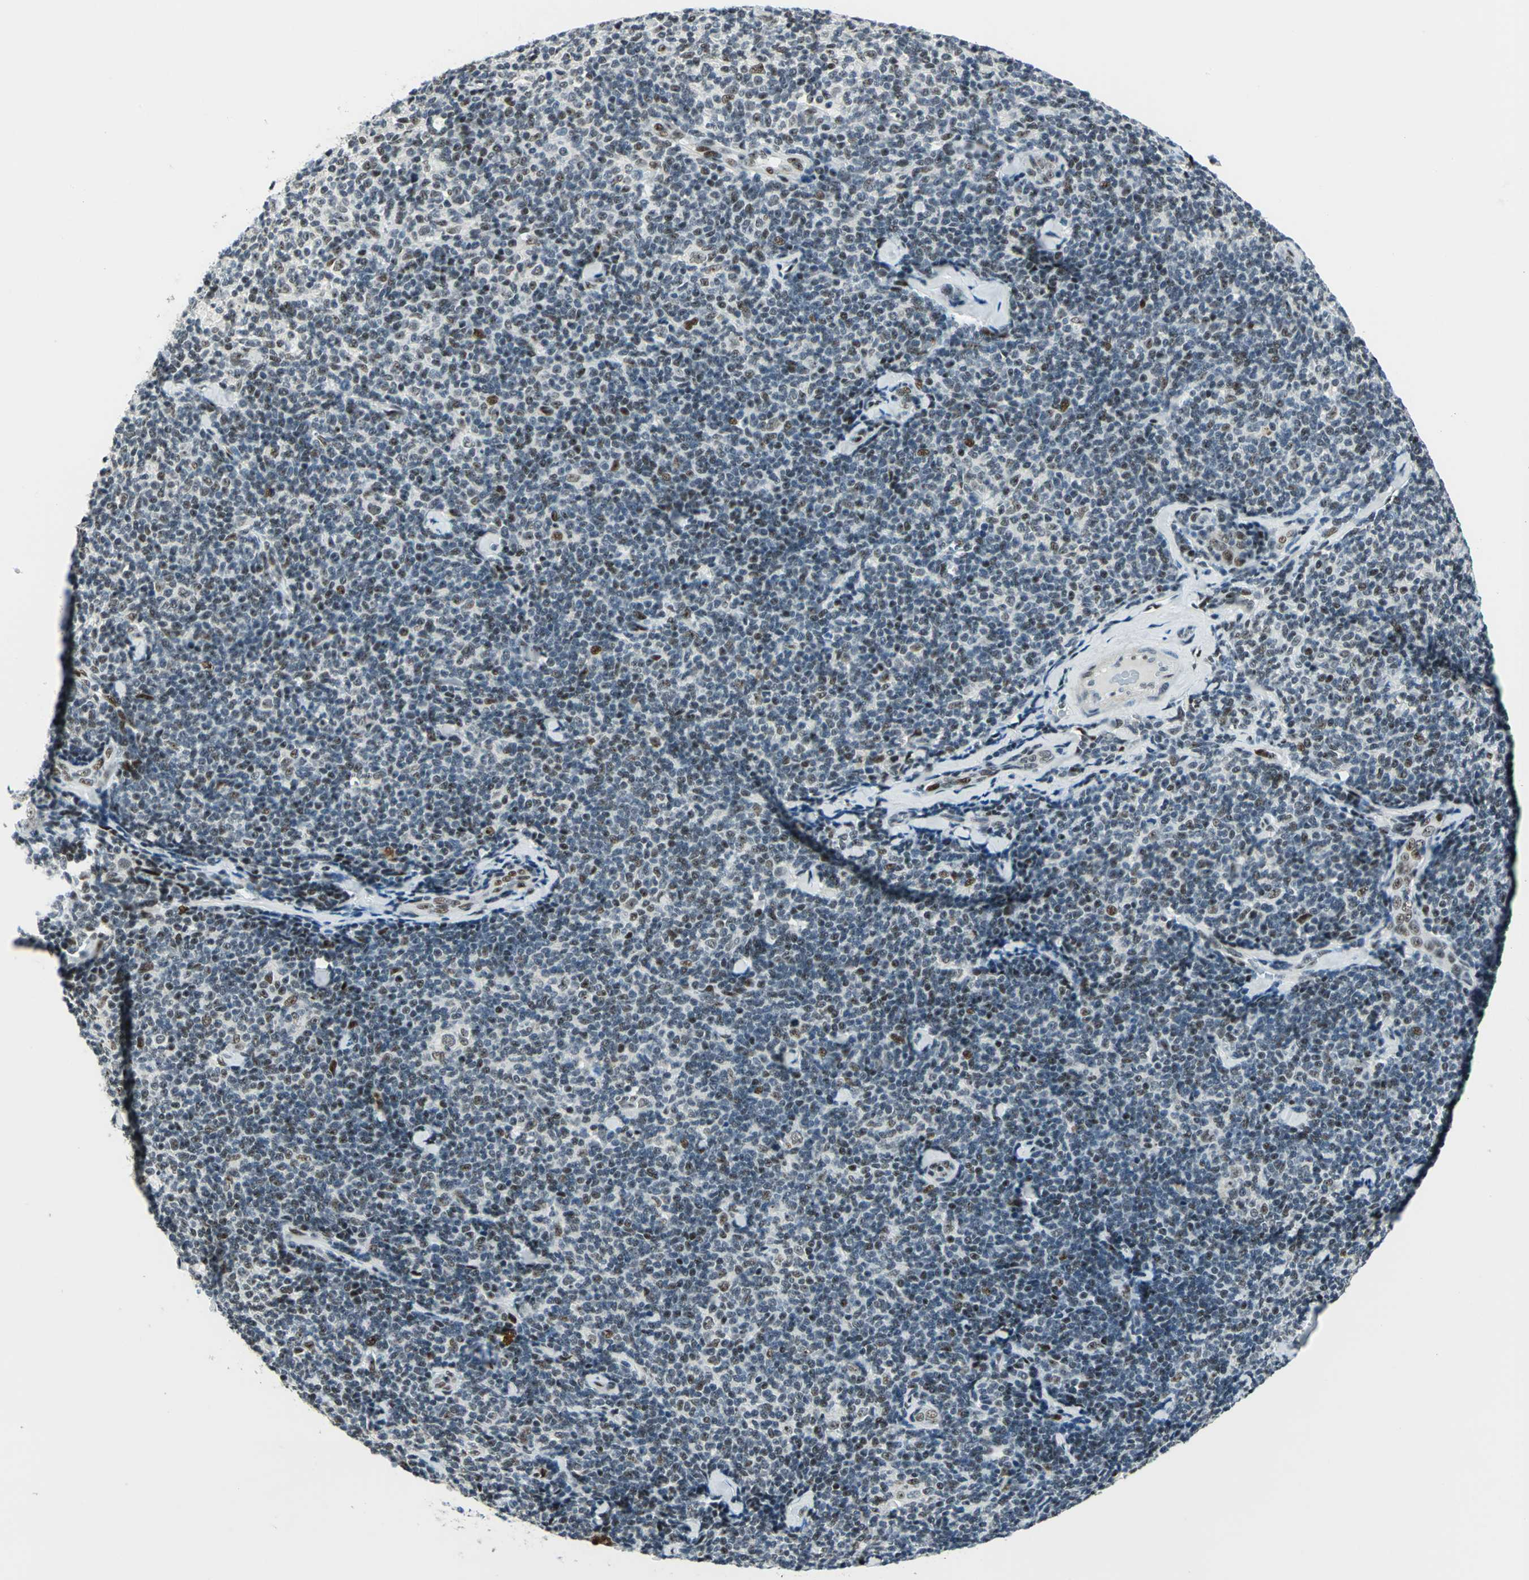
{"staining": {"intensity": "moderate", "quantity": "25%-75%", "location": "nuclear"}, "tissue": "lymphoma", "cell_type": "Tumor cells", "image_type": "cancer", "snomed": [{"axis": "morphology", "description": "Malignant lymphoma, non-Hodgkin's type, Low grade"}, {"axis": "topography", "description": "Lymph node"}], "caption": "Immunohistochemical staining of lymphoma demonstrates medium levels of moderate nuclear staining in approximately 25%-75% of tumor cells.", "gene": "KAT6B", "patient": {"sex": "female", "age": 56}}